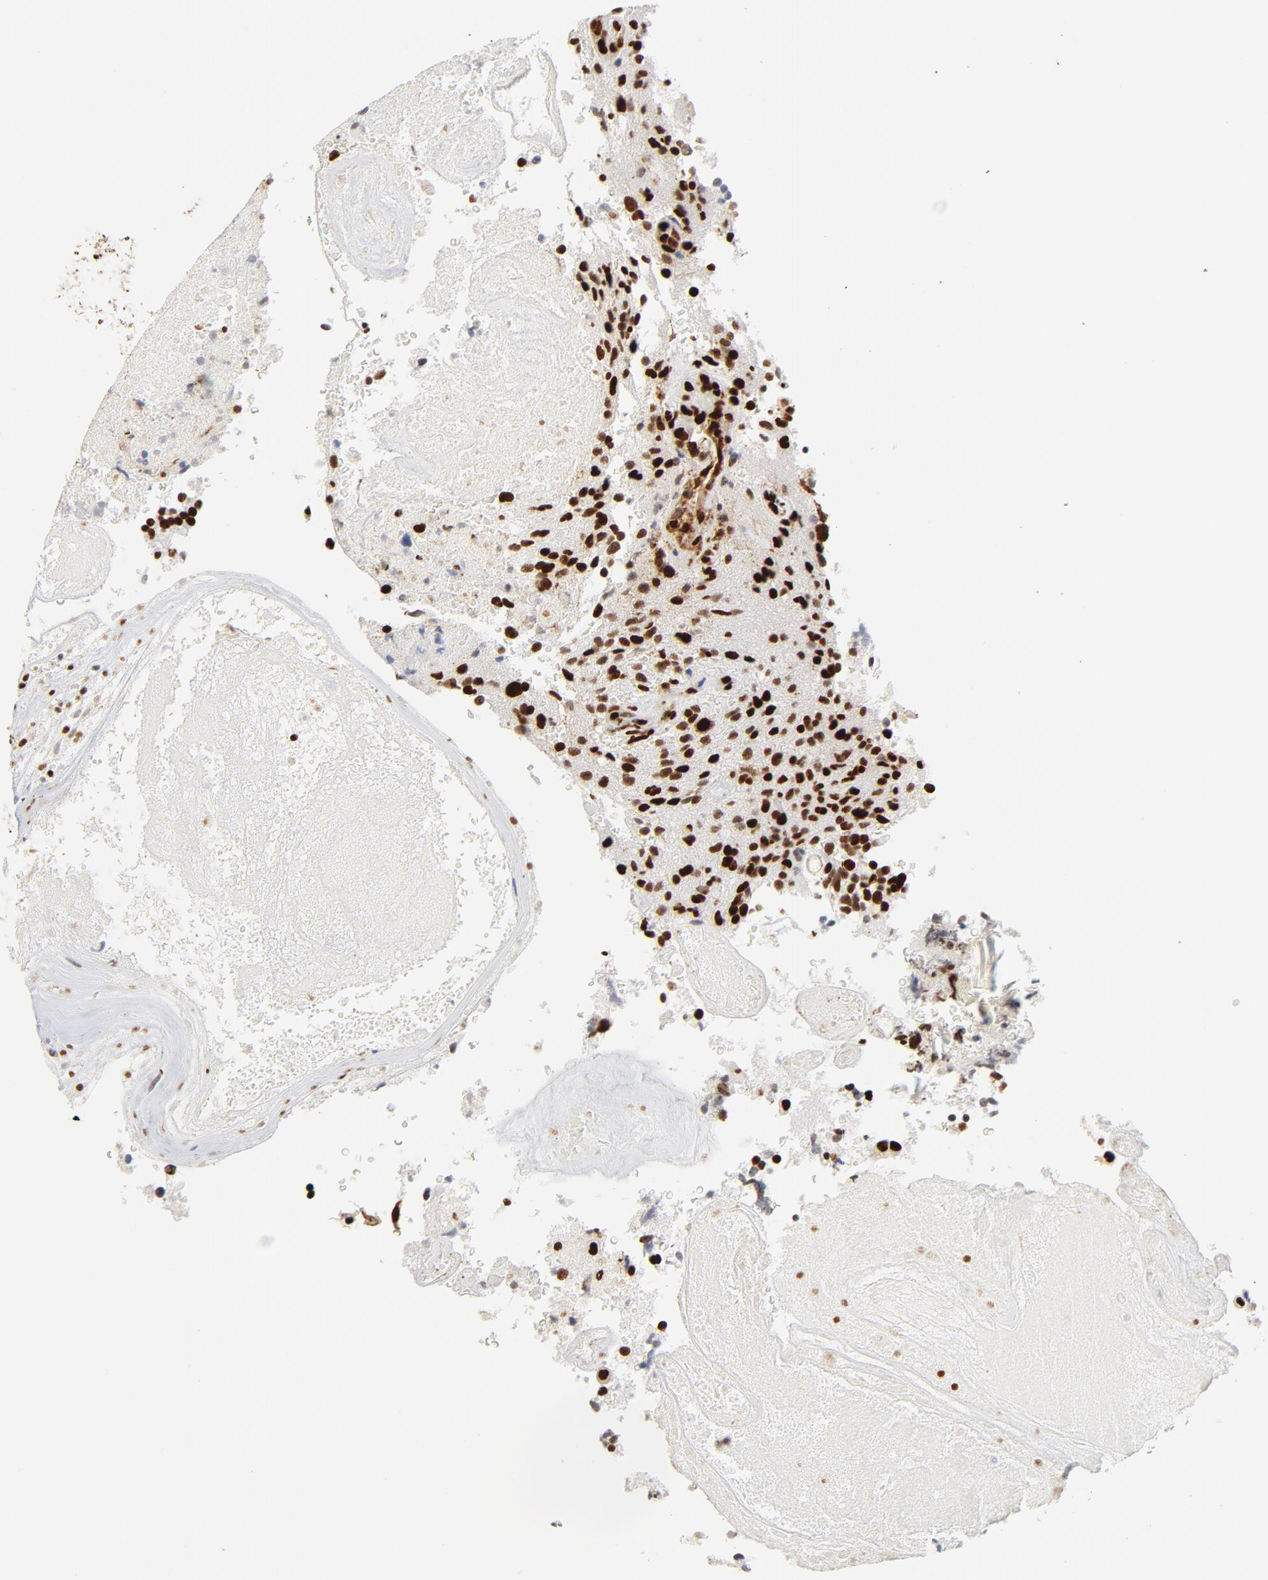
{"staining": {"intensity": "strong", "quantity": ">75%", "location": "nuclear"}, "tissue": "glioma", "cell_type": "Tumor cells", "image_type": "cancer", "snomed": [{"axis": "morphology", "description": "Normal tissue, NOS"}, {"axis": "morphology", "description": "Glioma, malignant, High grade"}, {"axis": "topography", "description": "Cerebral cortex"}], "caption": "Immunohistochemical staining of human glioma reveals high levels of strong nuclear protein expression in about >75% of tumor cells. (IHC, brightfield microscopy, high magnification).", "gene": "XRCC6", "patient": {"sex": "male", "age": 75}}